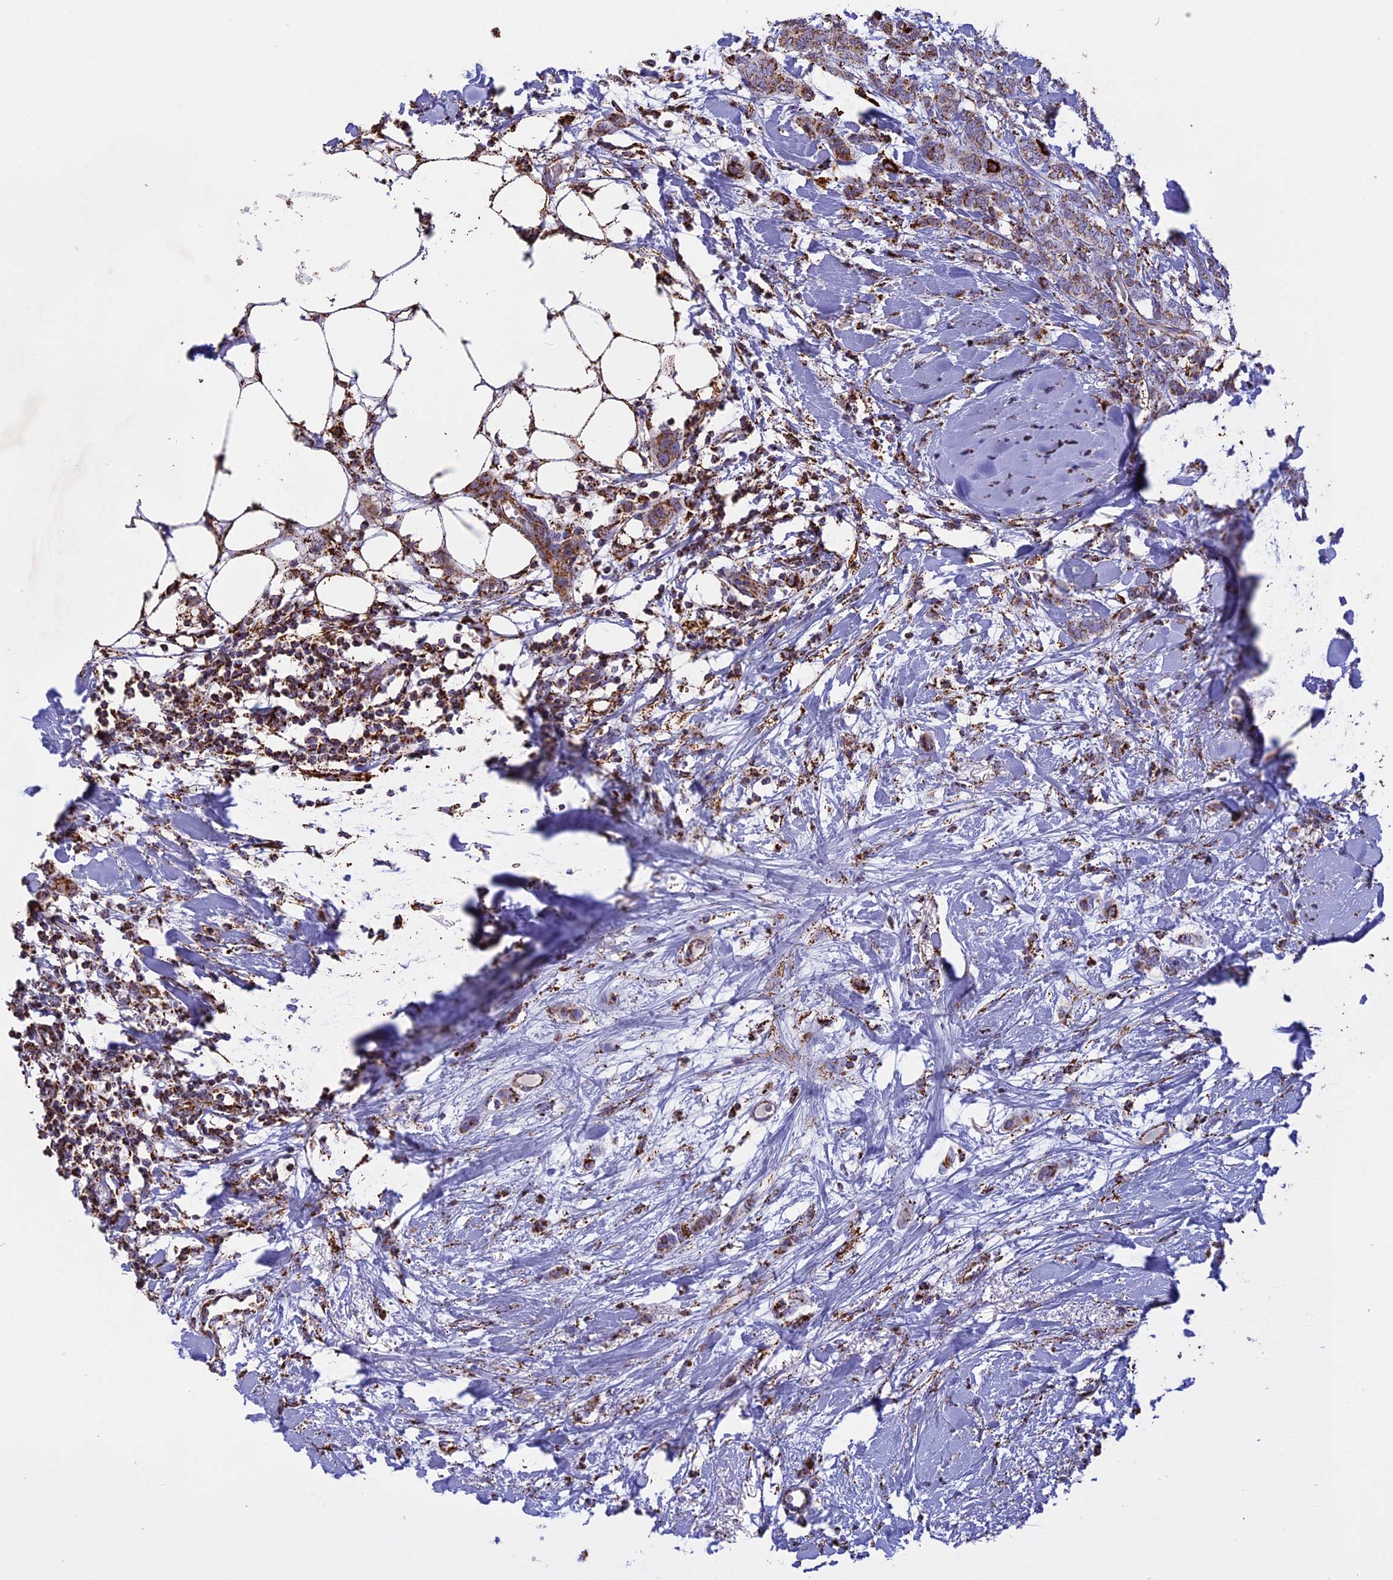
{"staining": {"intensity": "moderate", "quantity": "<25%", "location": "cytoplasmic/membranous"}, "tissue": "breast cancer", "cell_type": "Tumor cells", "image_type": "cancer", "snomed": [{"axis": "morphology", "description": "Duct carcinoma"}, {"axis": "topography", "description": "Breast"}], "caption": "Breast intraductal carcinoma was stained to show a protein in brown. There is low levels of moderate cytoplasmic/membranous staining in approximately <25% of tumor cells. The protein is shown in brown color, while the nuclei are stained blue.", "gene": "KCNG1", "patient": {"sex": "female", "age": 72}}